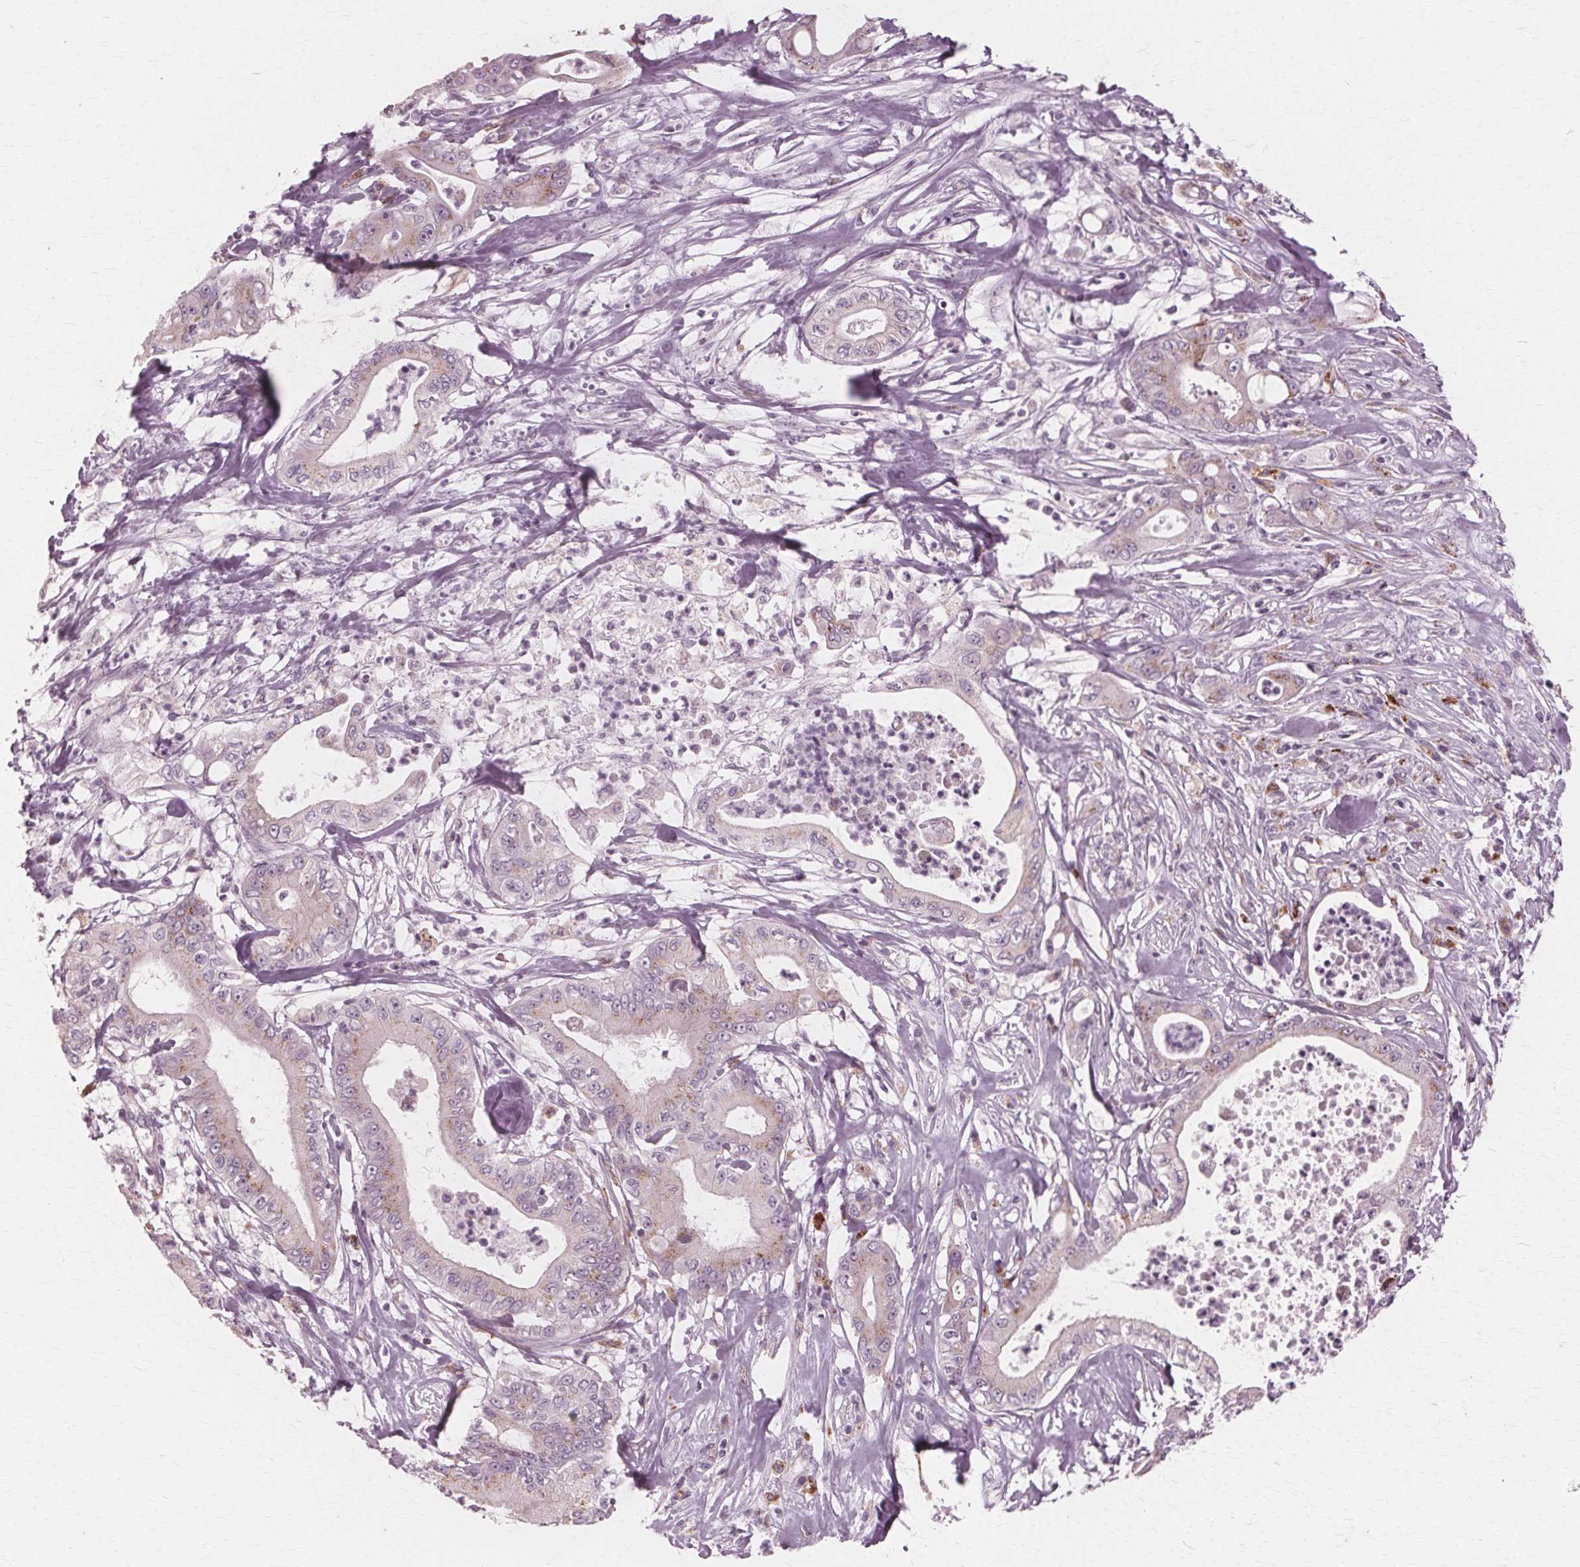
{"staining": {"intensity": "weak", "quantity": "25%-75%", "location": "cytoplasmic/membranous"}, "tissue": "pancreatic cancer", "cell_type": "Tumor cells", "image_type": "cancer", "snomed": [{"axis": "morphology", "description": "Adenocarcinoma, NOS"}, {"axis": "topography", "description": "Pancreas"}], "caption": "High-magnification brightfield microscopy of pancreatic adenocarcinoma stained with DAB (brown) and counterstained with hematoxylin (blue). tumor cells exhibit weak cytoplasmic/membranous staining is seen in approximately25%-75% of cells. (IHC, brightfield microscopy, high magnification).", "gene": "DNASE2", "patient": {"sex": "male", "age": 71}}